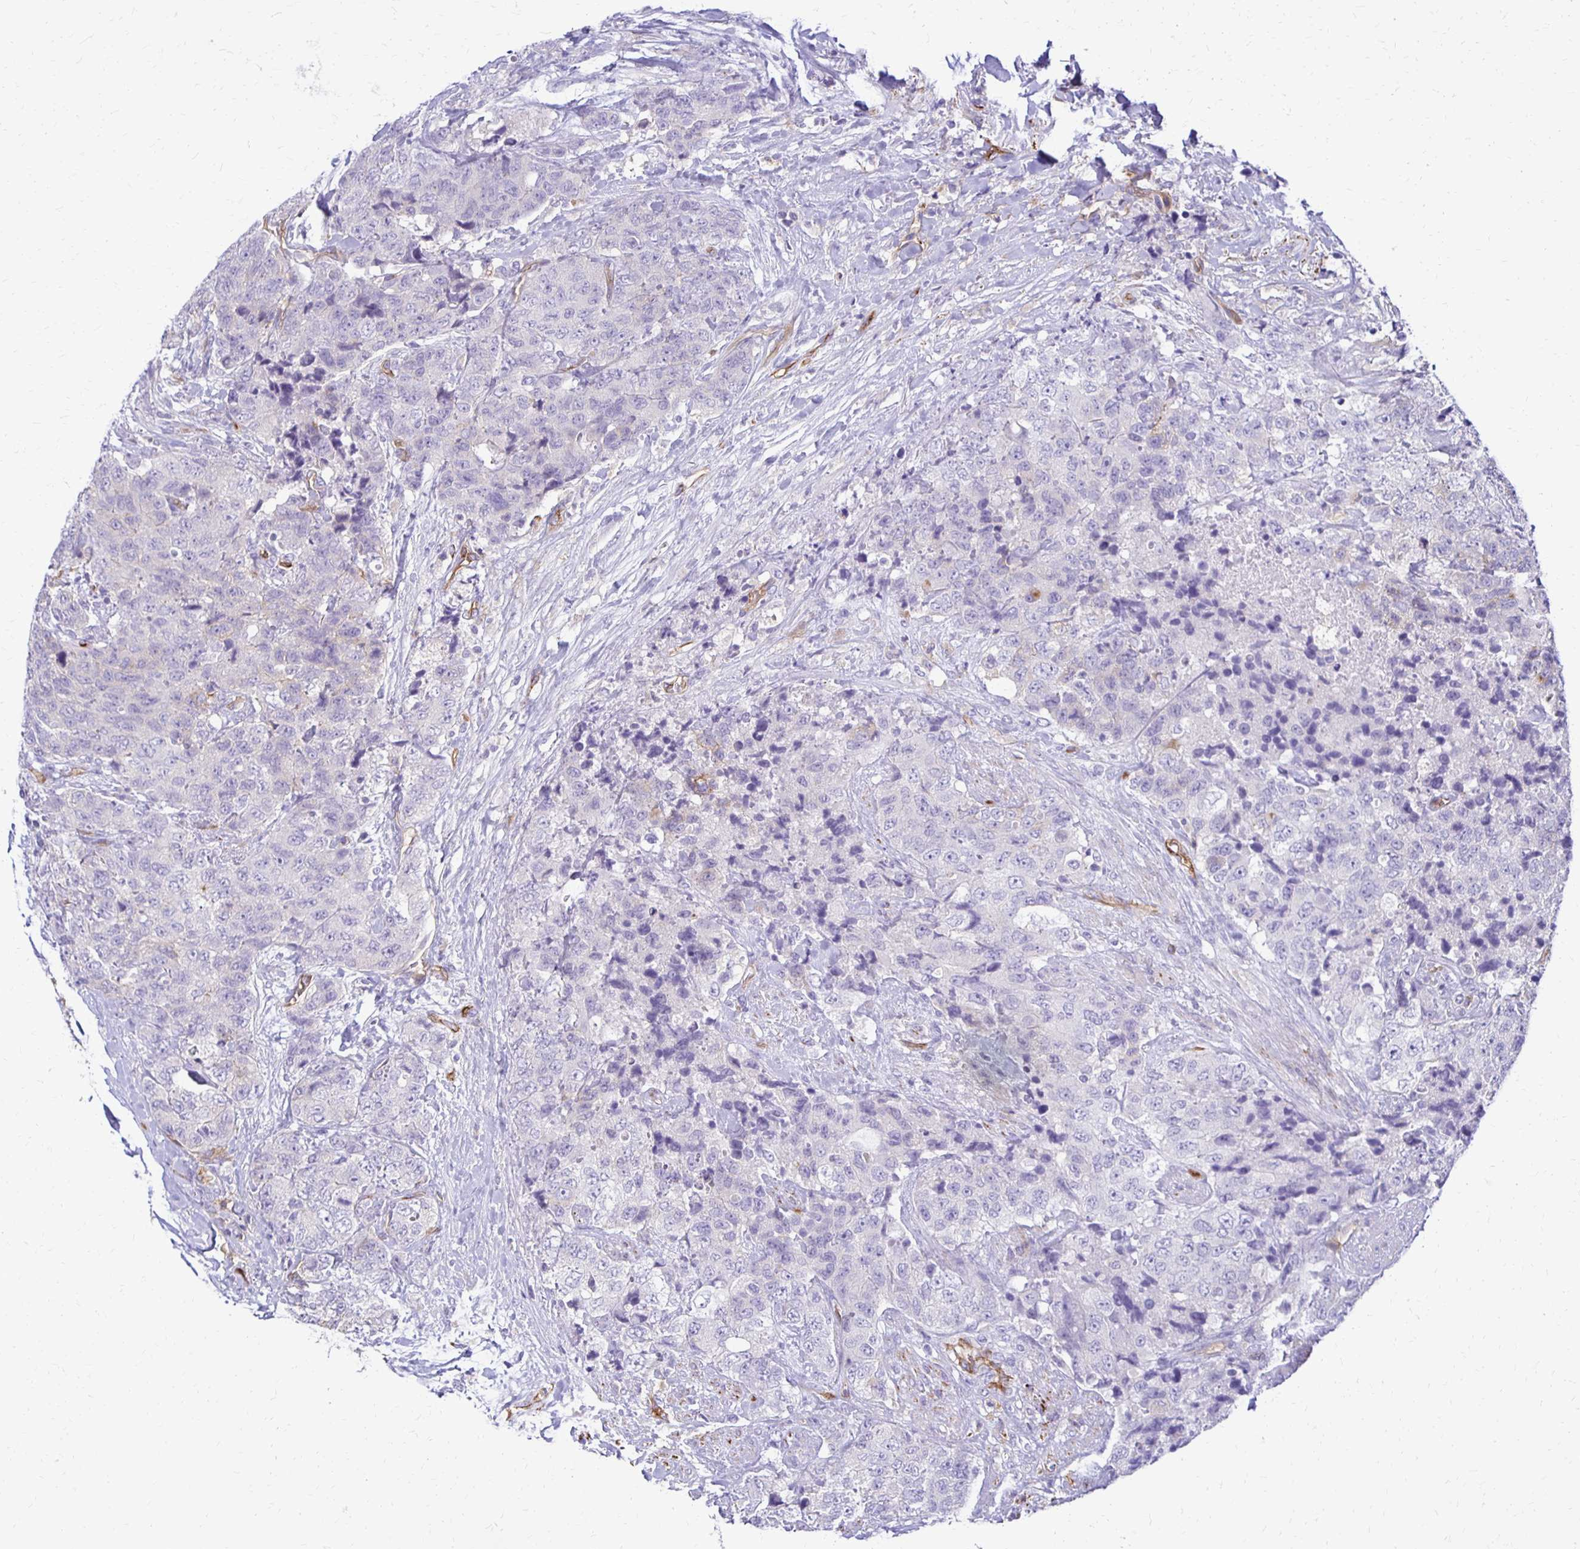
{"staining": {"intensity": "negative", "quantity": "none", "location": "none"}, "tissue": "urothelial cancer", "cell_type": "Tumor cells", "image_type": "cancer", "snomed": [{"axis": "morphology", "description": "Urothelial carcinoma, High grade"}, {"axis": "topography", "description": "Urinary bladder"}], "caption": "Immunohistochemistry micrograph of high-grade urothelial carcinoma stained for a protein (brown), which exhibits no expression in tumor cells.", "gene": "TTYH1", "patient": {"sex": "female", "age": 78}}